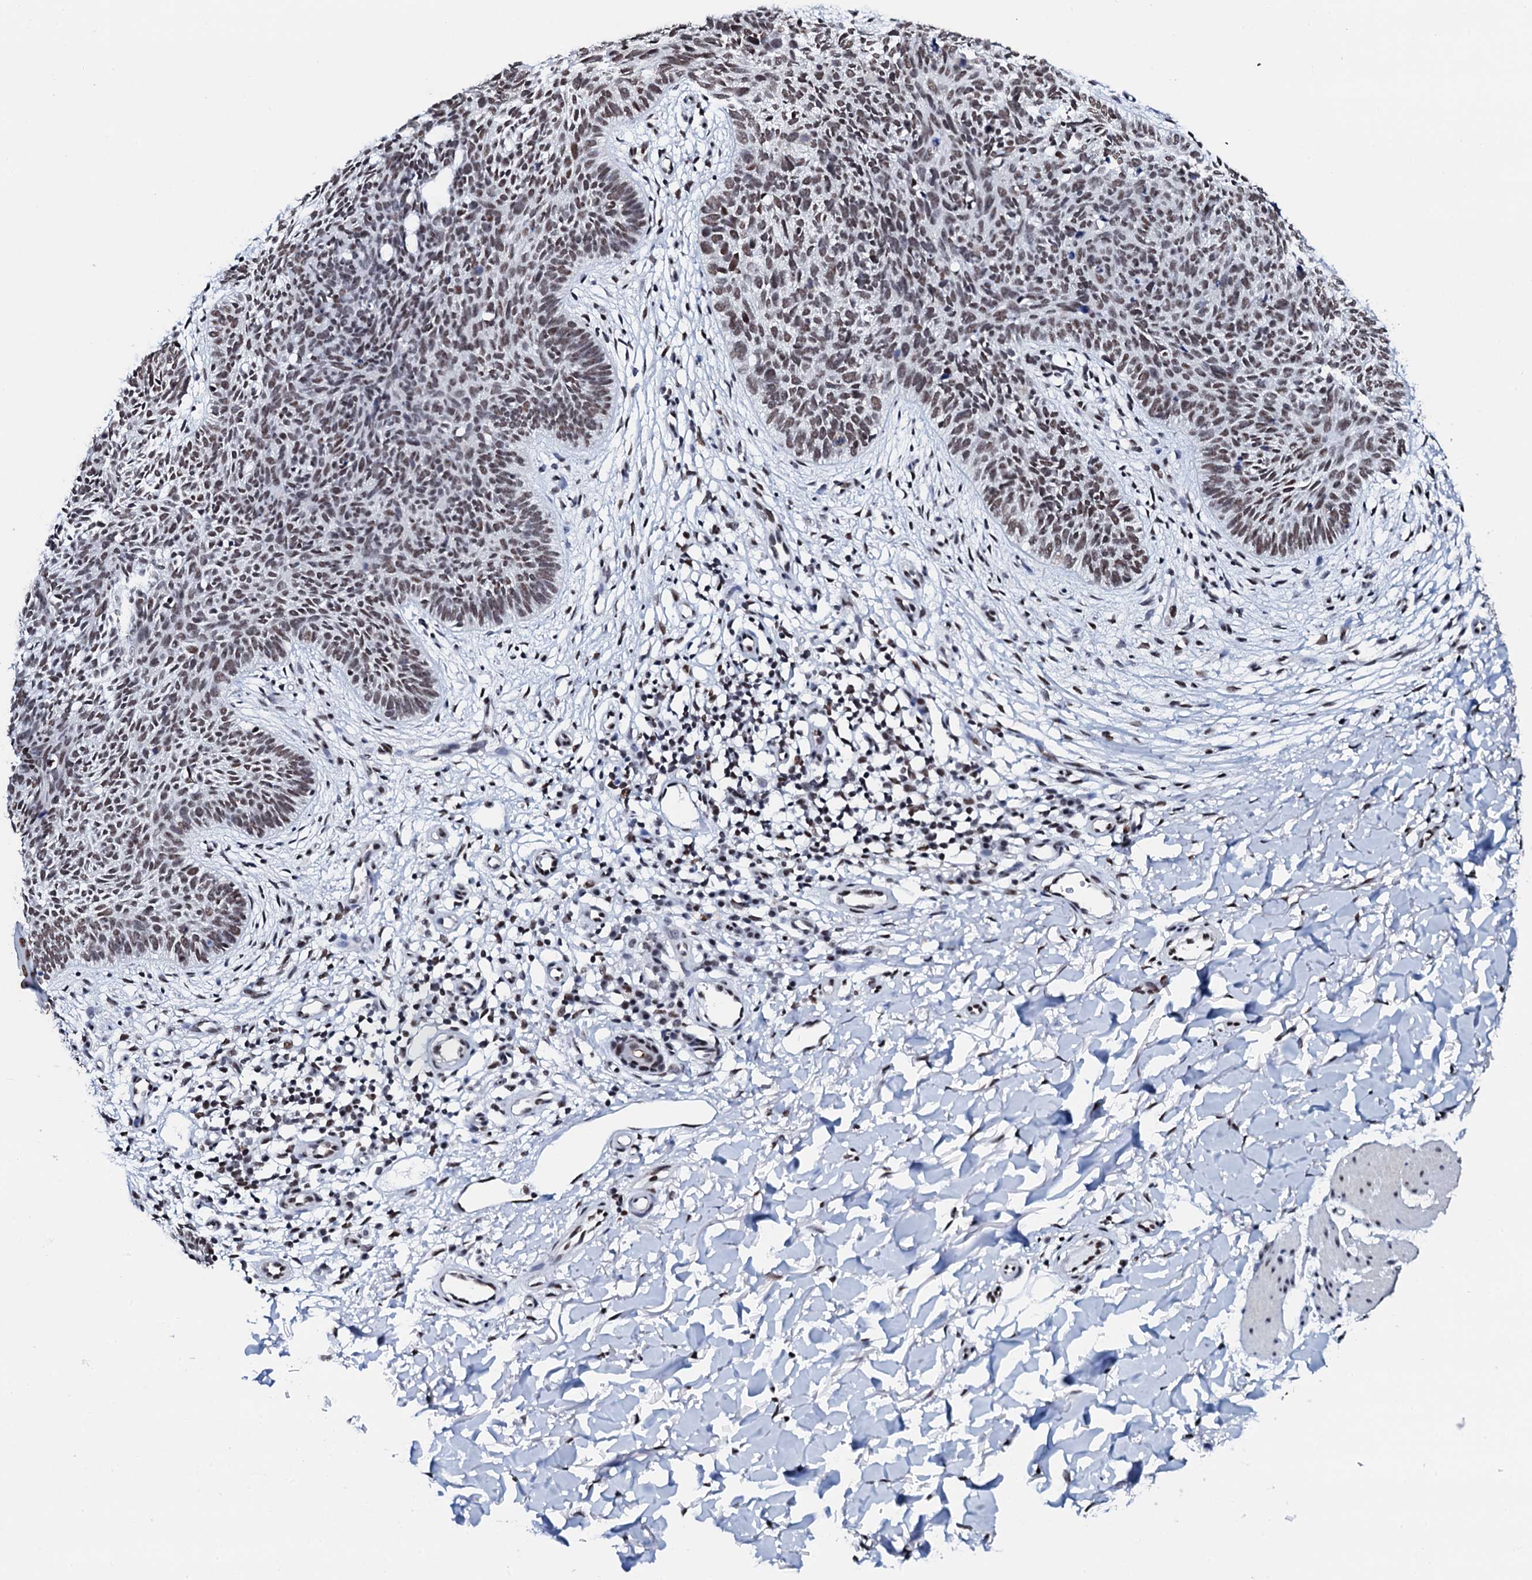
{"staining": {"intensity": "moderate", "quantity": ">75%", "location": "nuclear"}, "tissue": "skin cancer", "cell_type": "Tumor cells", "image_type": "cancer", "snomed": [{"axis": "morphology", "description": "Basal cell carcinoma"}, {"axis": "topography", "description": "Skin"}], "caption": "Protein expression analysis of human skin cancer reveals moderate nuclear positivity in about >75% of tumor cells. The staining was performed using DAB (3,3'-diaminobenzidine) to visualize the protein expression in brown, while the nuclei were stained in blue with hematoxylin (Magnification: 20x).", "gene": "NKAPD1", "patient": {"sex": "female", "age": 66}}